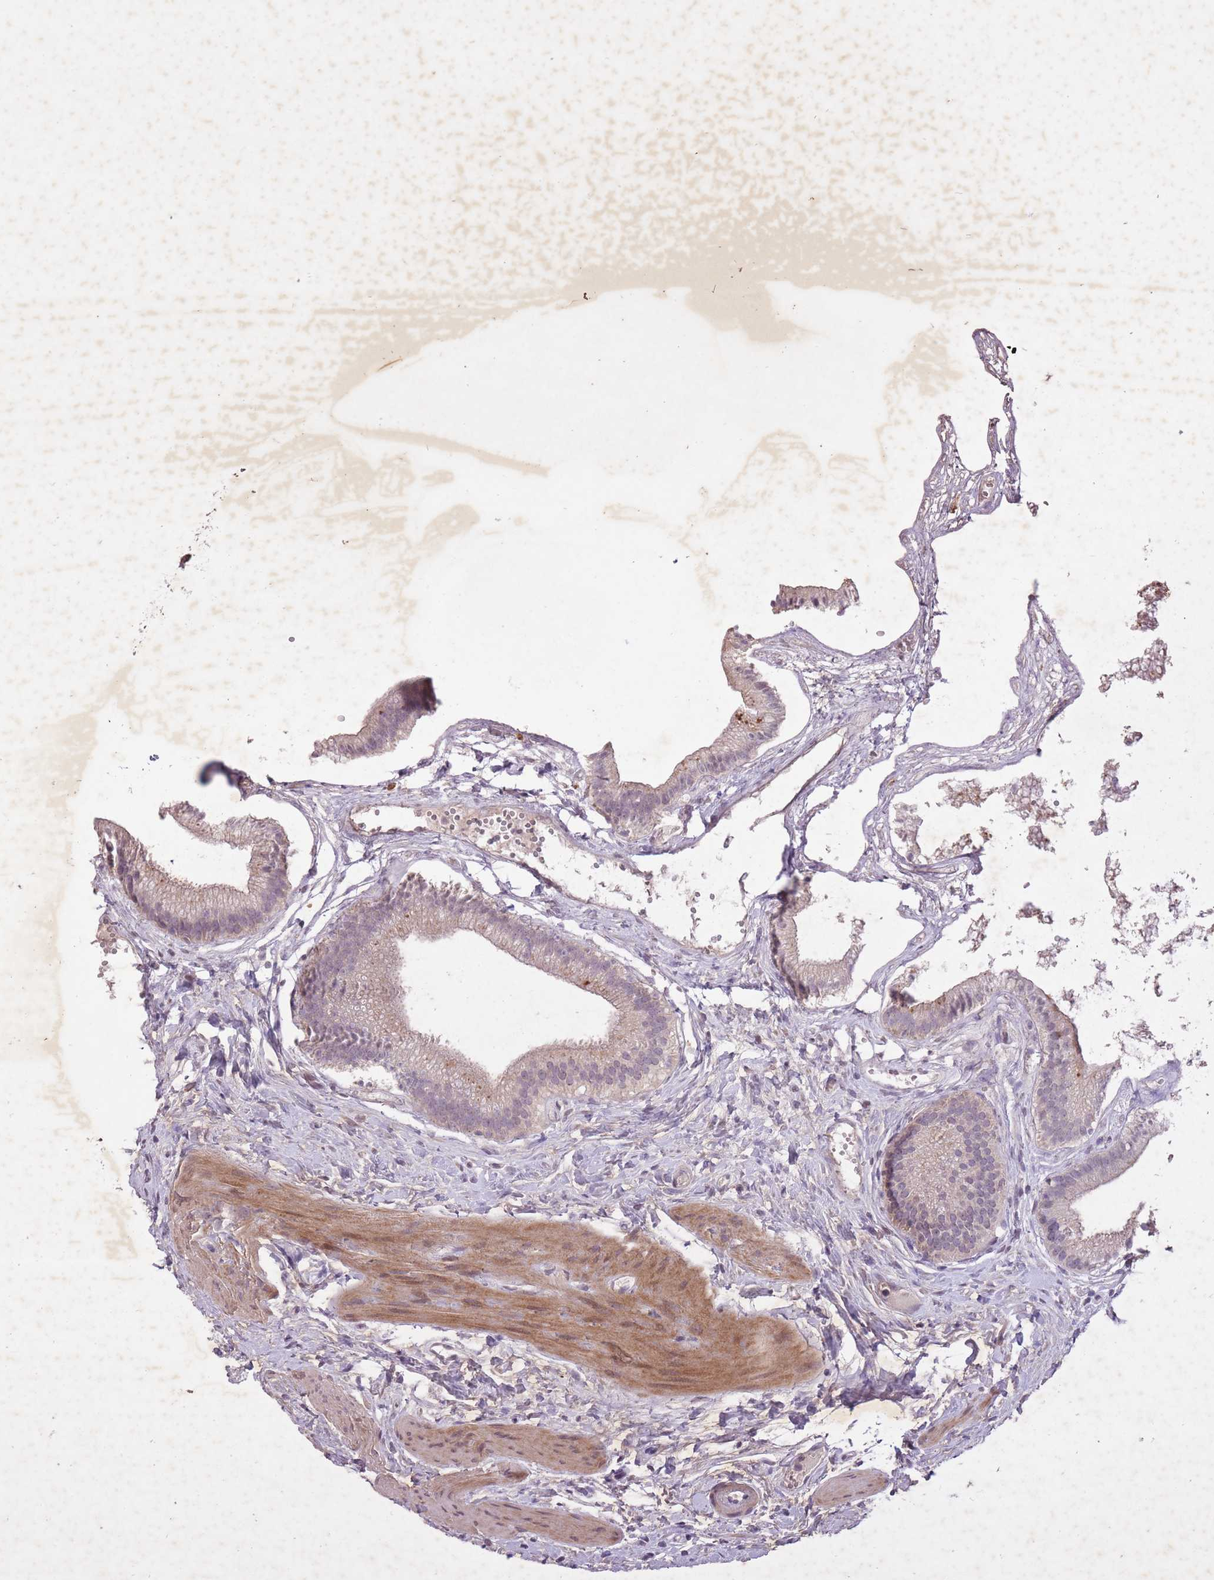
{"staining": {"intensity": "moderate", "quantity": "<25%", "location": "cytoplasmic/membranous"}, "tissue": "gallbladder", "cell_type": "Glandular cells", "image_type": "normal", "snomed": [{"axis": "morphology", "description": "Normal tissue, NOS"}, {"axis": "topography", "description": "Gallbladder"}], "caption": "This histopathology image exhibits benign gallbladder stained with immunohistochemistry to label a protein in brown. The cytoplasmic/membranous of glandular cells show moderate positivity for the protein. Nuclei are counter-stained blue.", "gene": "CBX6", "patient": {"sex": "female", "age": 54}}